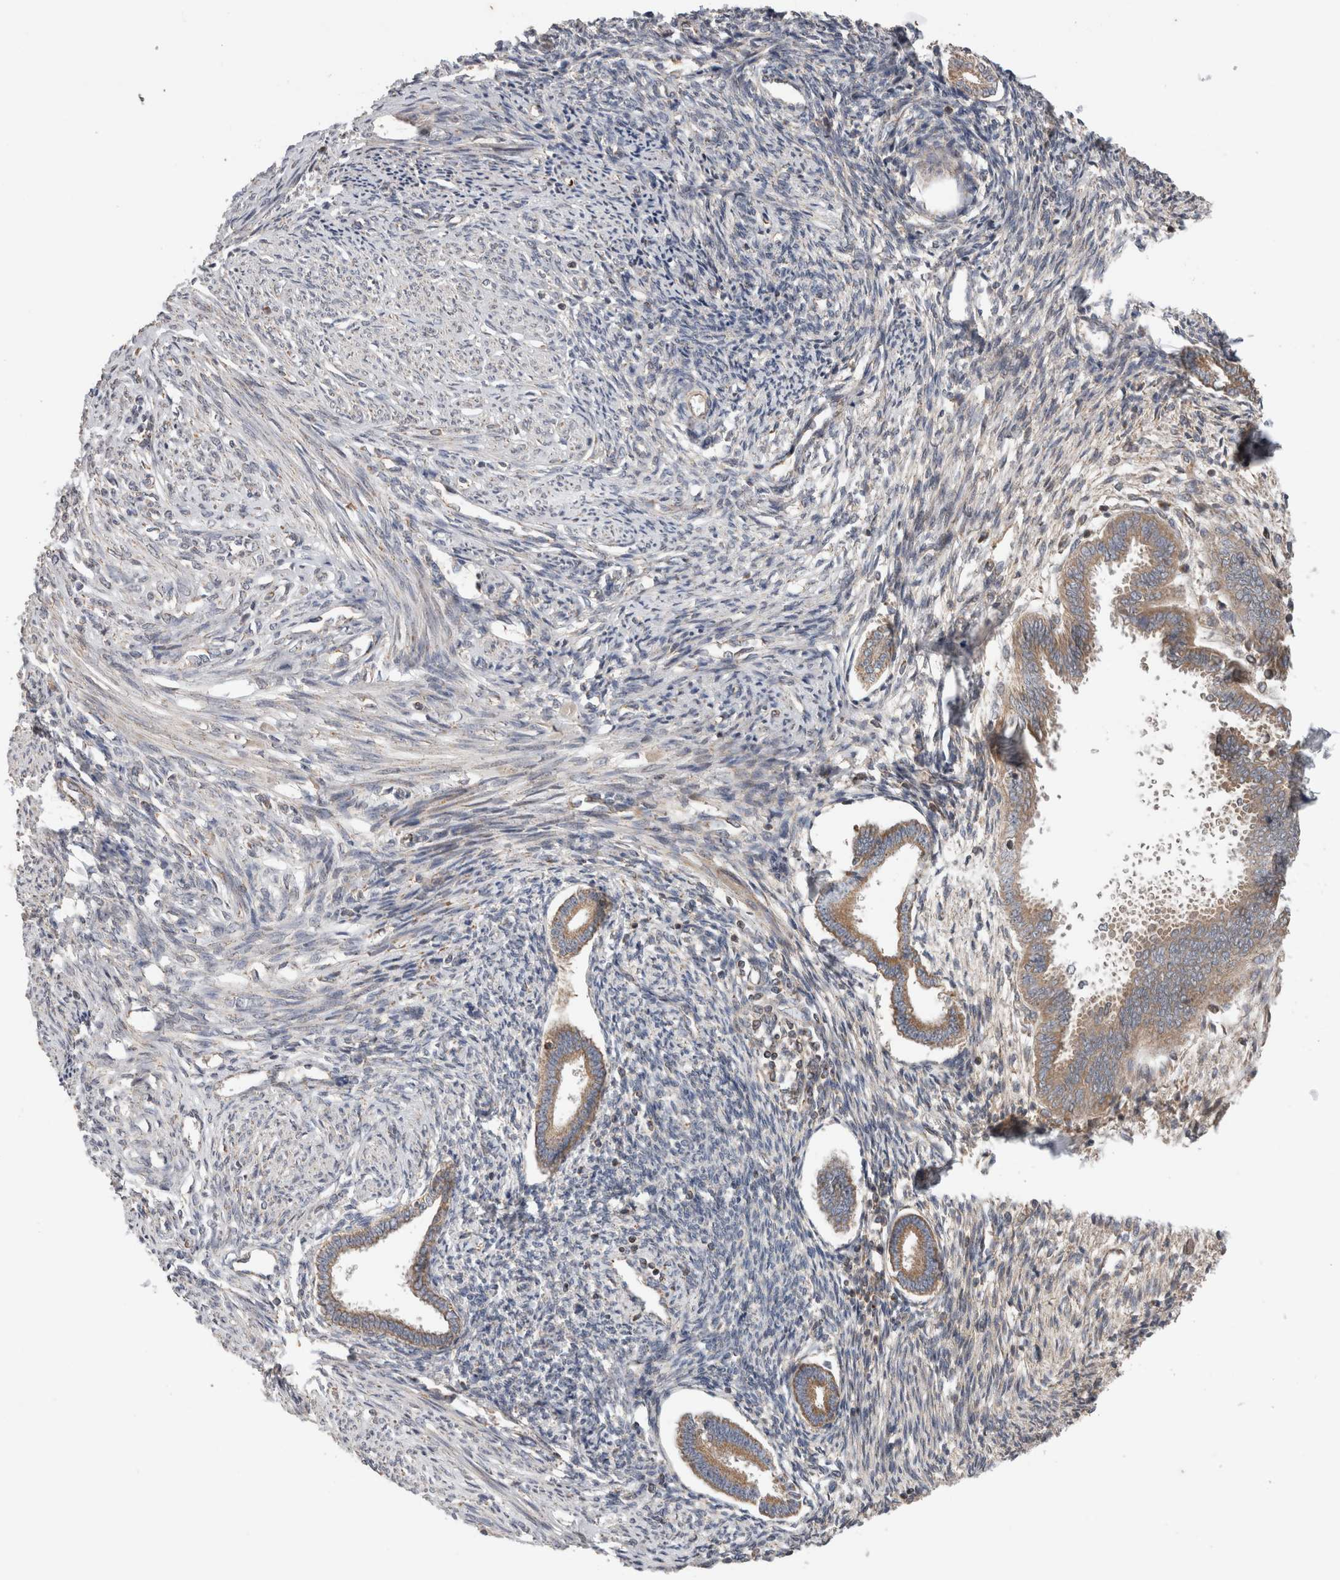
{"staining": {"intensity": "moderate", "quantity": "<25%", "location": "cytoplasmic/membranous"}, "tissue": "endometrium", "cell_type": "Cells in endometrial stroma", "image_type": "normal", "snomed": [{"axis": "morphology", "description": "Normal tissue, NOS"}, {"axis": "topography", "description": "Endometrium"}], "caption": "Cells in endometrial stroma reveal low levels of moderate cytoplasmic/membranous staining in approximately <25% of cells in benign endometrium.", "gene": "KIF21B", "patient": {"sex": "female", "age": 56}}